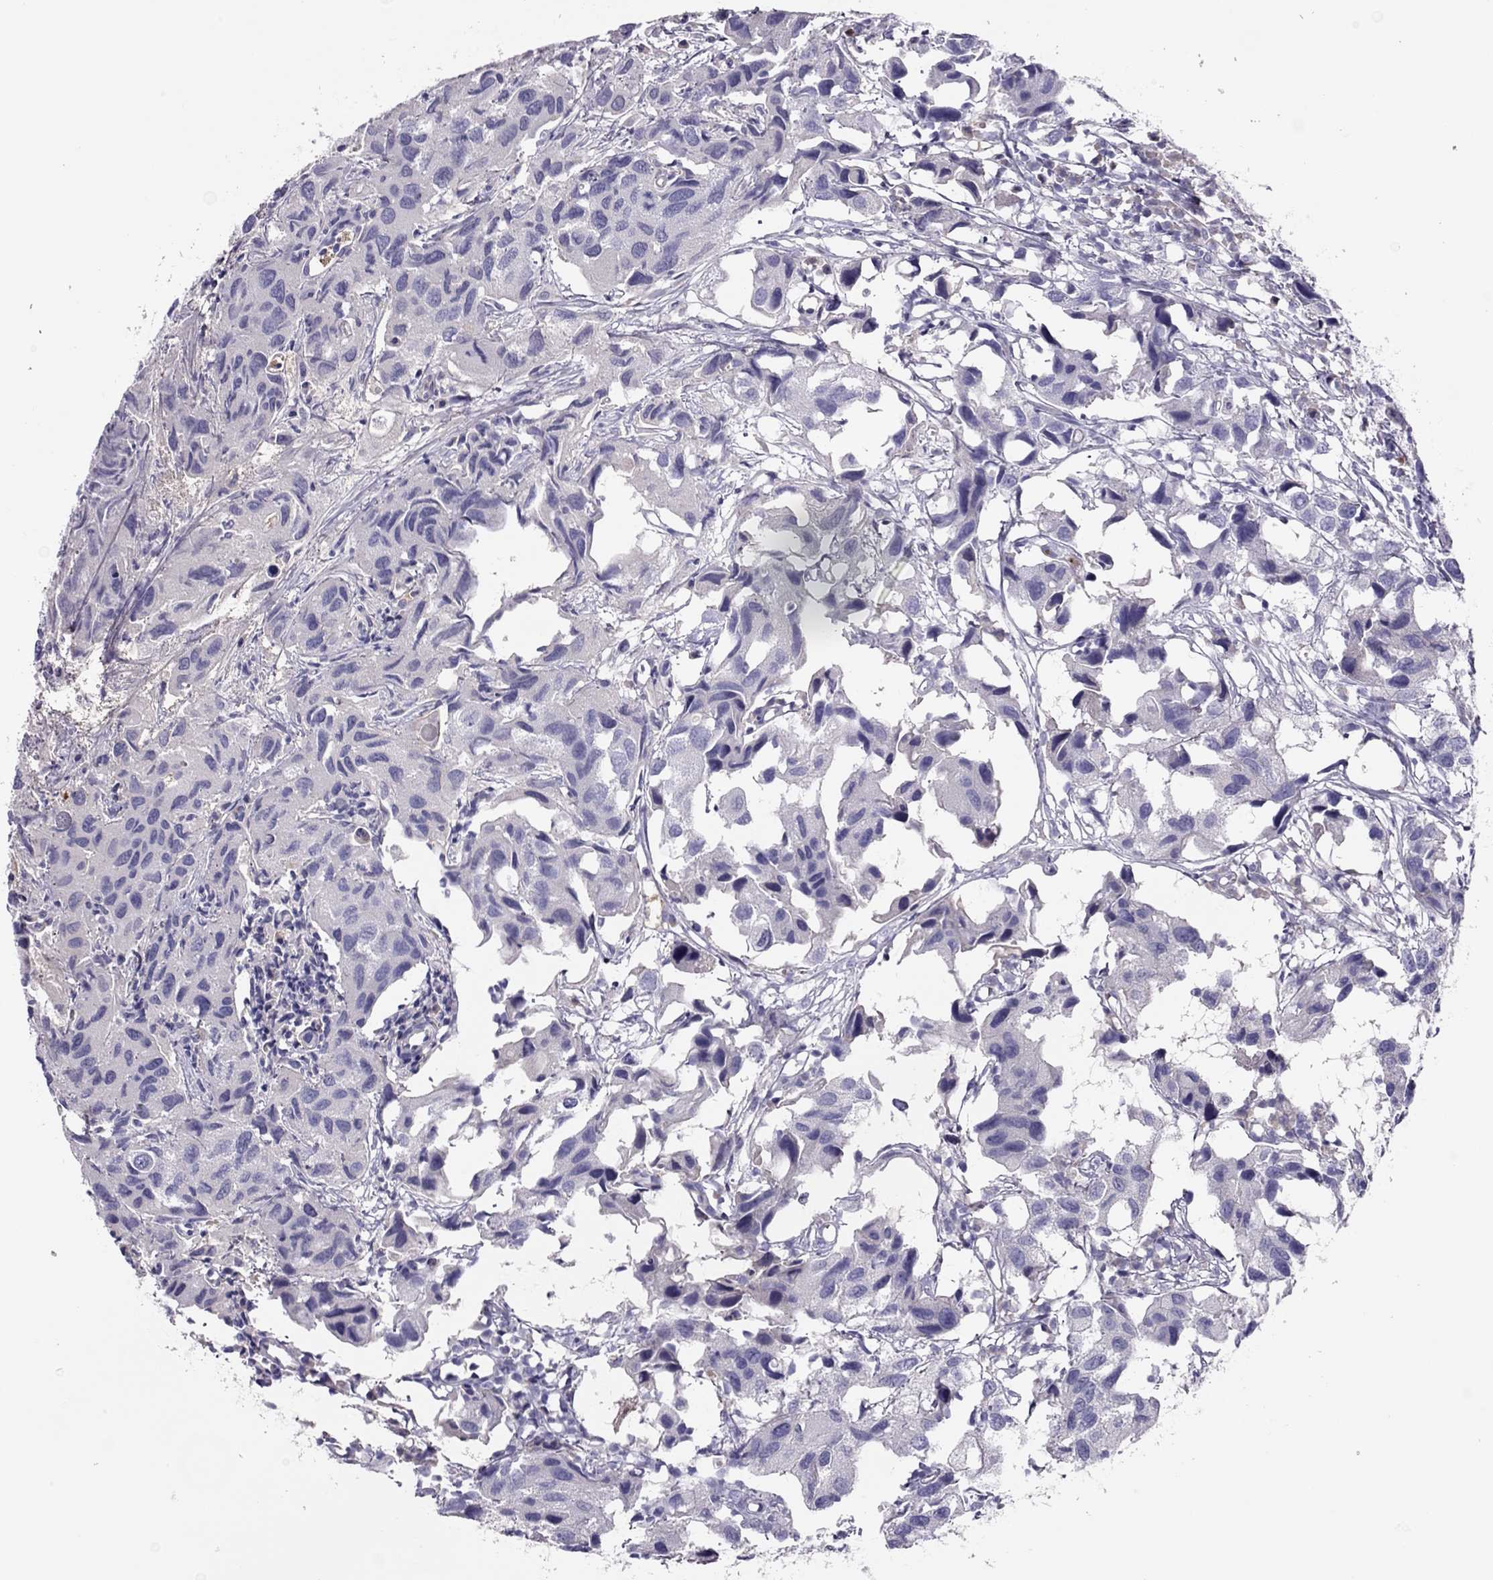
{"staining": {"intensity": "negative", "quantity": "none", "location": "none"}, "tissue": "urothelial cancer", "cell_type": "Tumor cells", "image_type": "cancer", "snomed": [{"axis": "morphology", "description": "Urothelial carcinoma, High grade"}, {"axis": "topography", "description": "Urinary bladder"}], "caption": "Immunohistochemistry (IHC) image of high-grade urothelial carcinoma stained for a protein (brown), which demonstrates no positivity in tumor cells.", "gene": "RHD", "patient": {"sex": "male", "age": 79}}